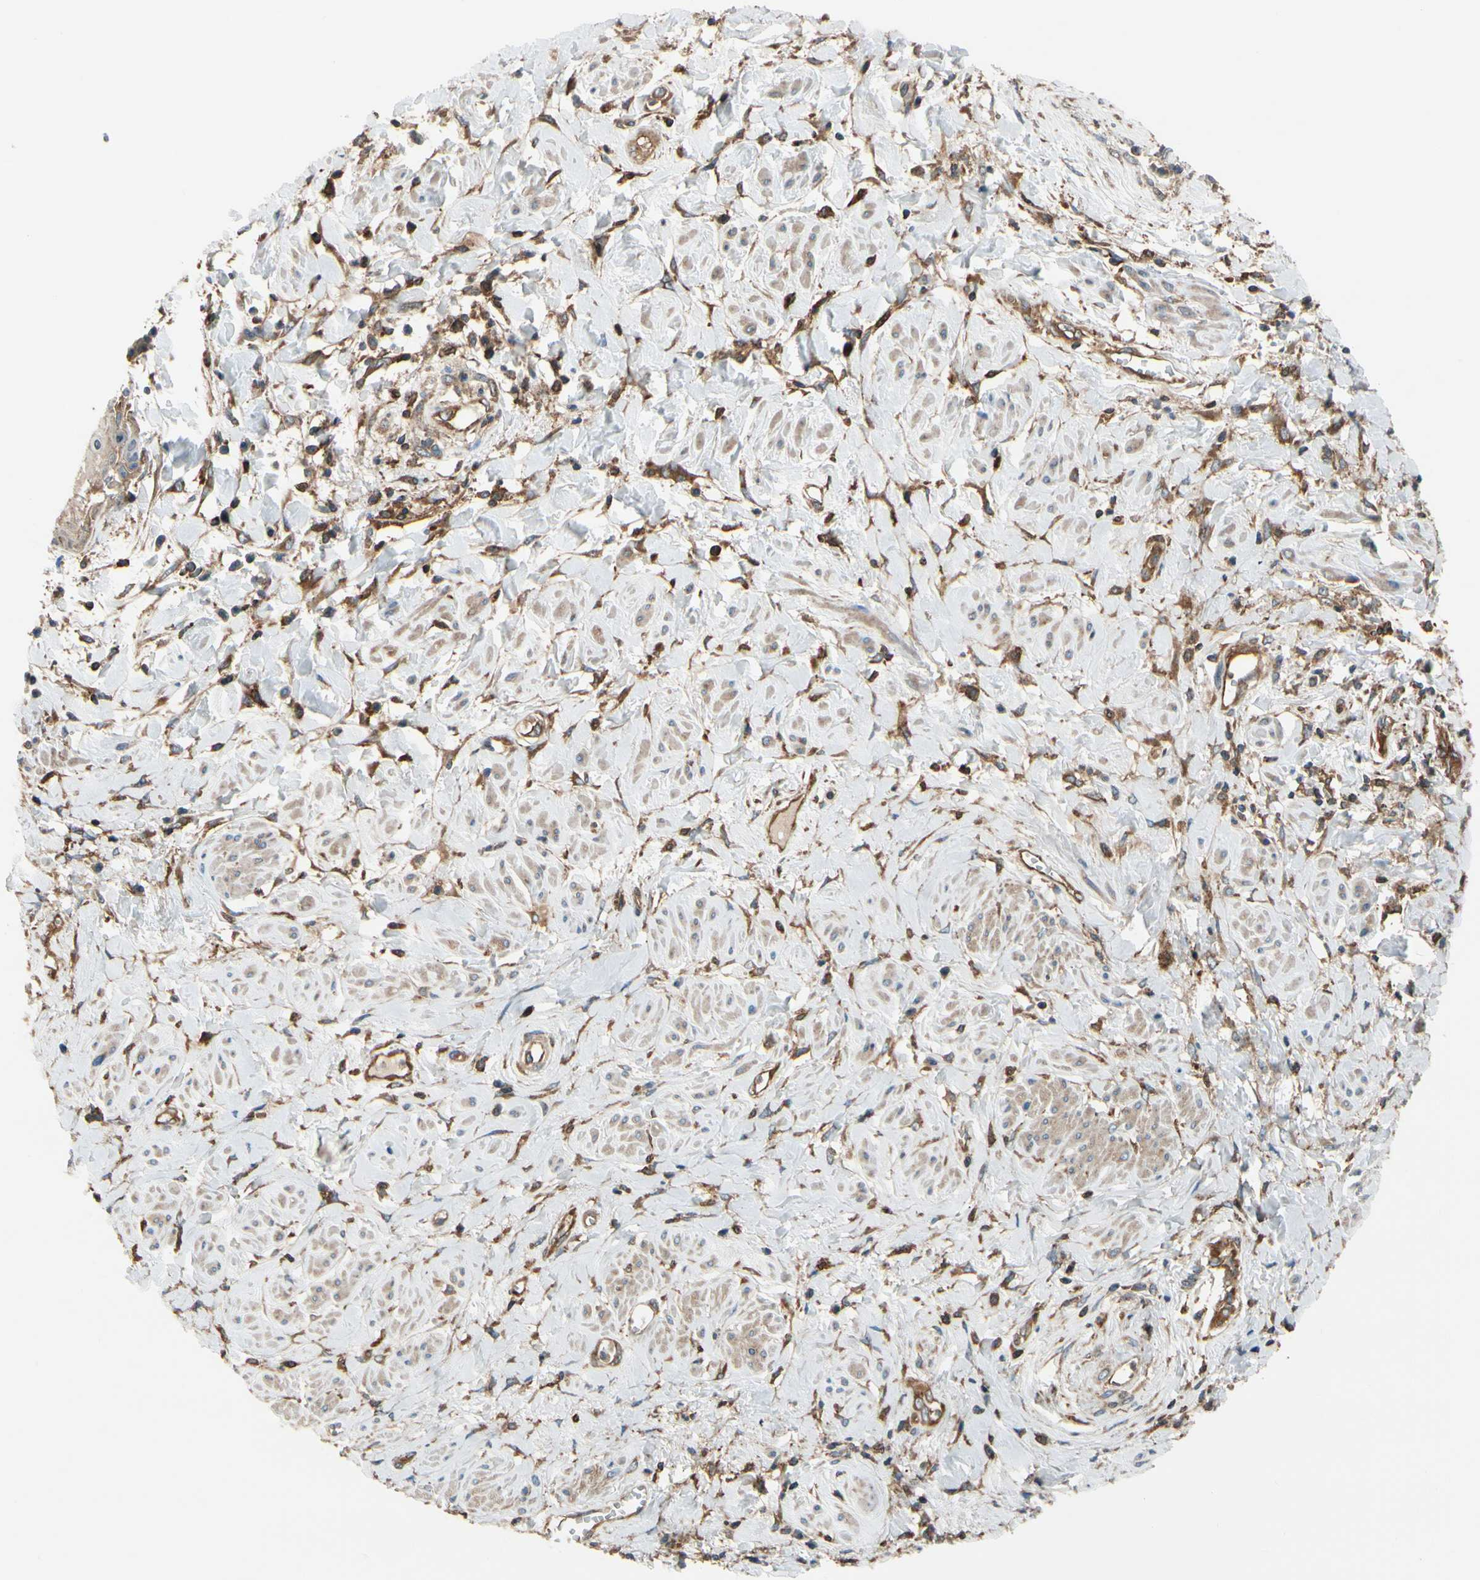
{"staining": {"intensity": "moderate", "quantity": "25%-75%", "location": "cytoplasmic/membranous"}, "tissue": "cervical cancer", "cell_type": "Tumor cells", "image_type": "cancer", "snomed": [{"axis": "morphology", "description": "Squamous cell carcinoma, NOS"}, {"axis": "topography", "description": "Cervix"}], "caption": "Human squamous cell carcinoma (cervical) stained with a brown dye displays moderate cytoplasmic/membranous positive positivity in approximately 25%-75% of tumor cells.", "gene": "EPS15", "patient": {"sex": "female", "age": 57}}